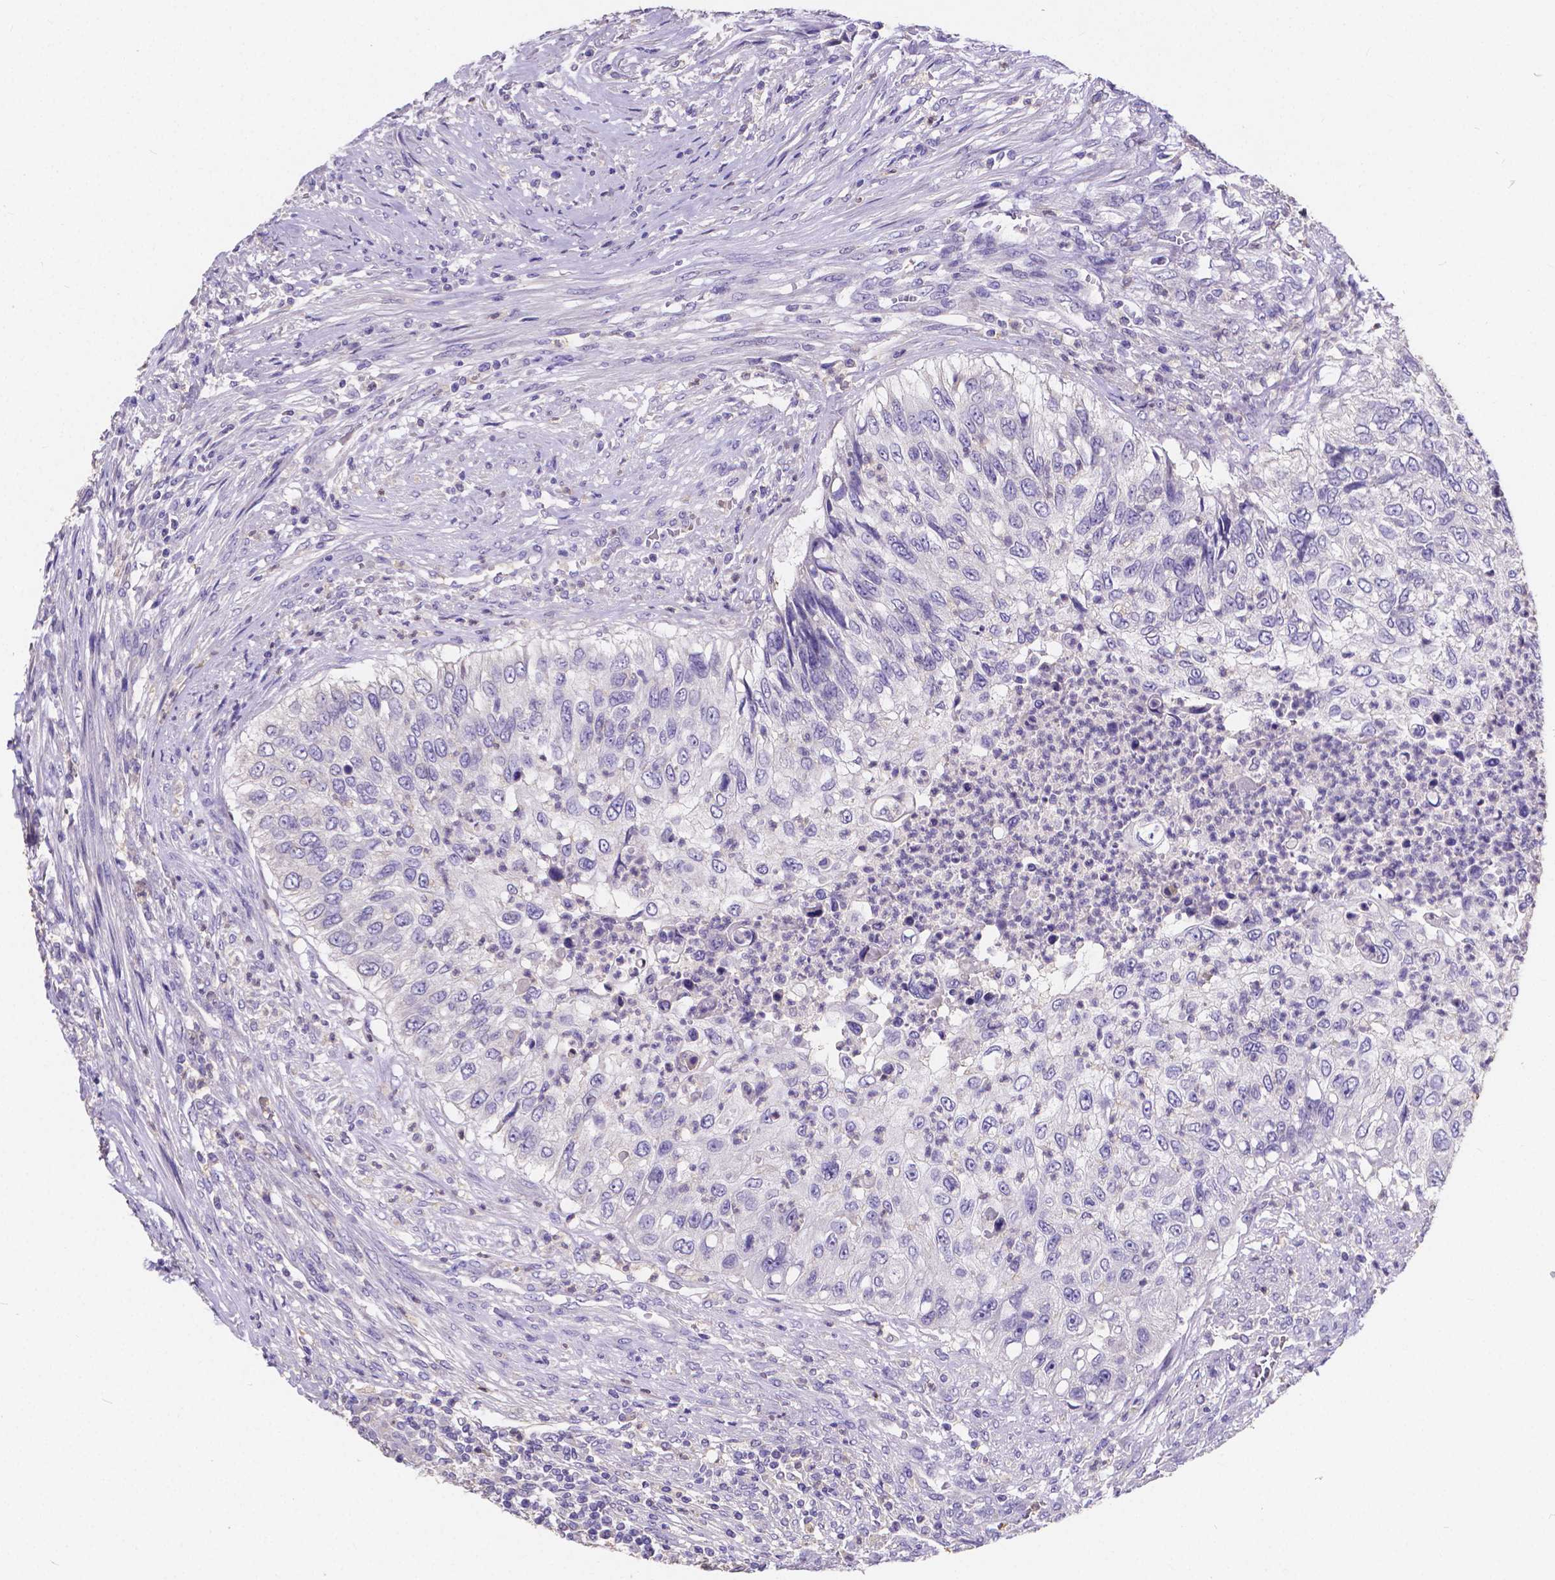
{"staining": {"intensity": "negative", "quantity": "none", "location": "none"}, "tissue": "urothelial cancer", "cell_type": "Tumor cells", "image_type": "cancer", "snomed": [{"axis": "morphology", "description": "Urothelial carcinoma, High grade"}, {"axis": "topography", "description": "Urinary bladder"}], "caption": "The image shows no significant positivity in tumor cells of high-grade urothelial carcinoma. Brightfield microscopy of IHC stained with DAB (brown) and hematoxylin (blue), captured at high magnification.", "gene": "ATP6V1D", "patient": {"sex": "female", "age": 60}}